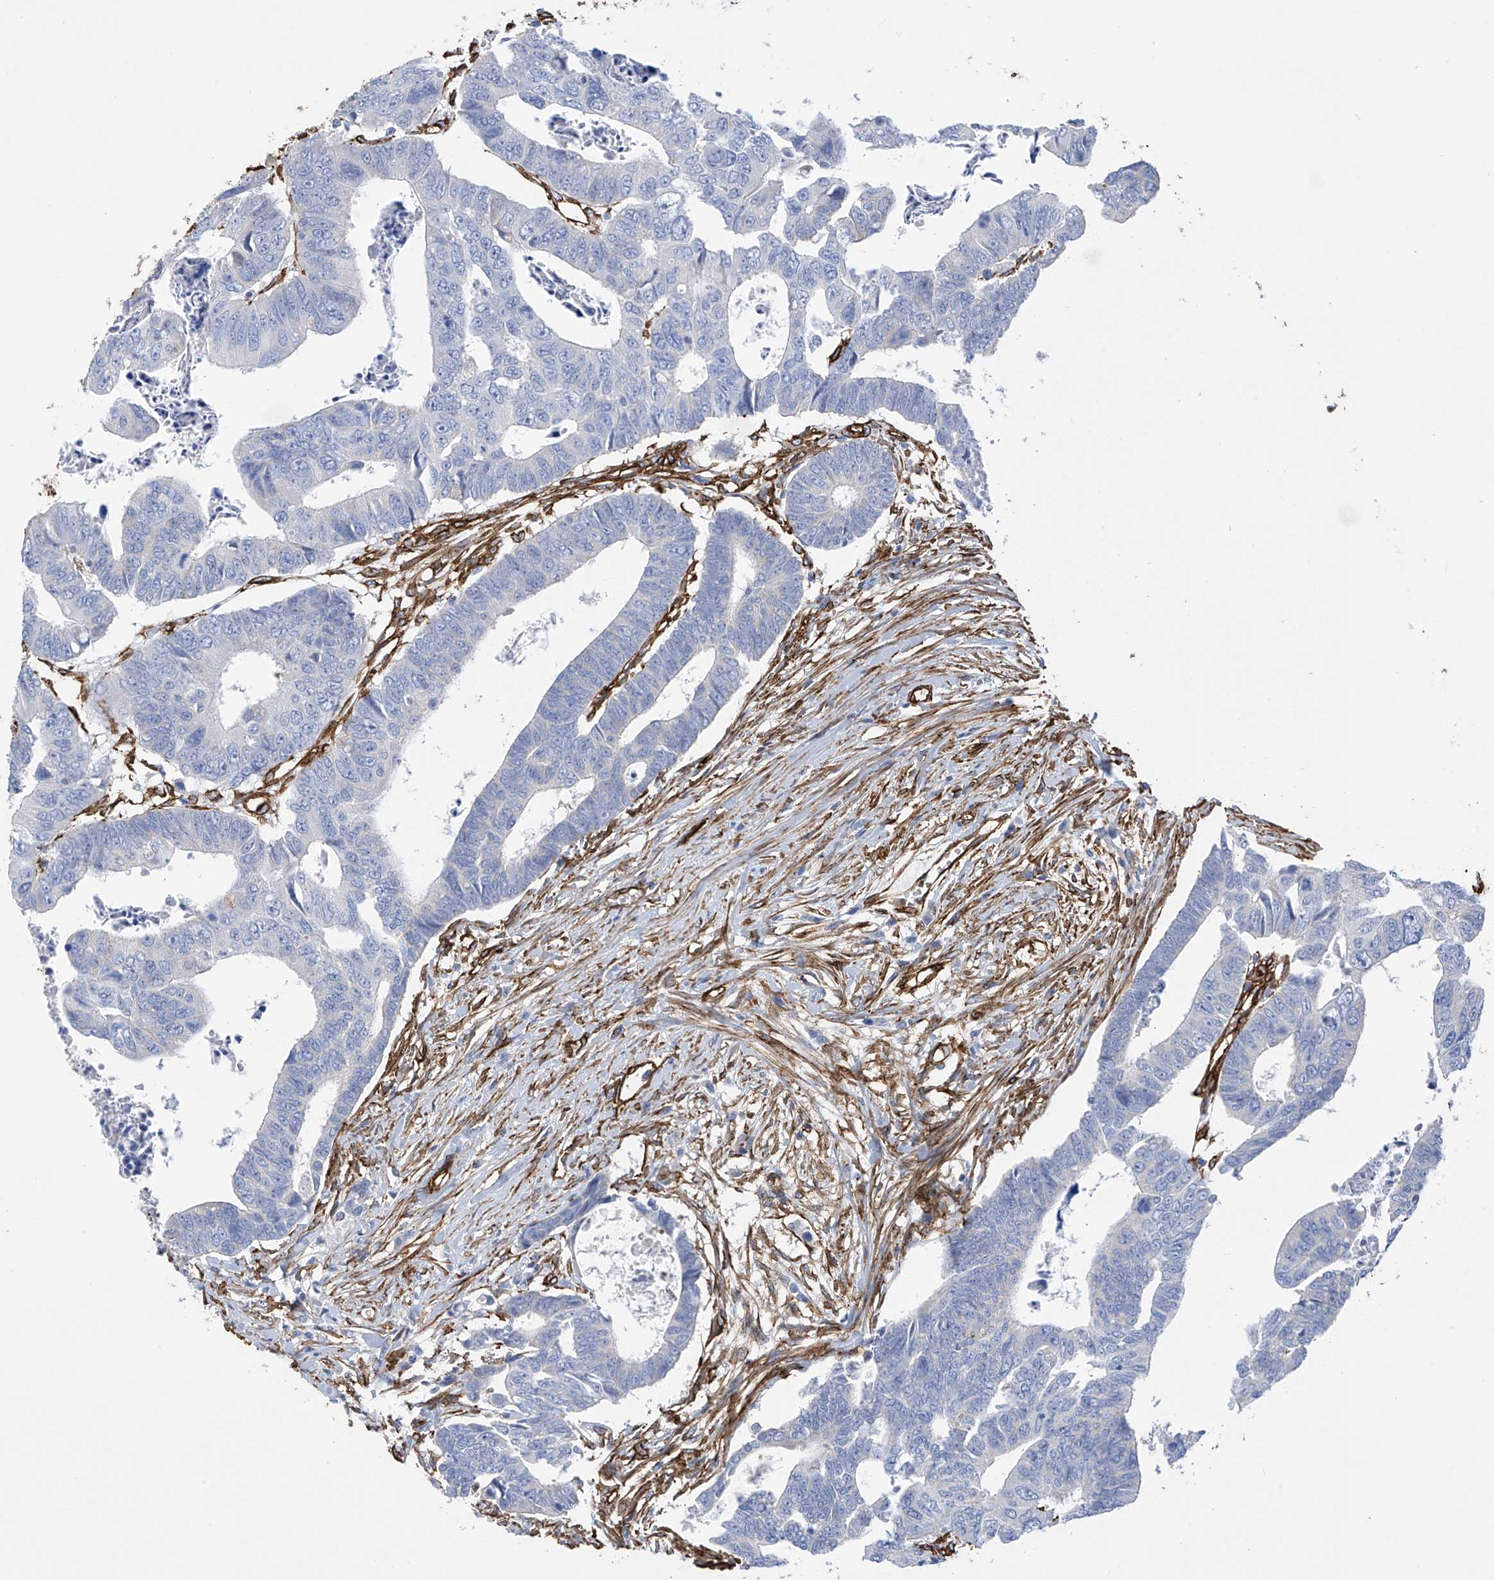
{"staining": {"intensity": "negative", "quantity": "none", "location": "none"}, "tissue": "colorectal cancer", "cell_type": "Tumor cells", "image_type": "cancer", "snomed": [{"axis": "morphology", "description": "Adenocarcinoma, NOS"}, {"axis": "topography", "description": "Rectum"}], "caption": "Immunohistochemistry of colorectal adenocarcinoma reveals no staining in tumor cells.", "gene": "UBTD1", "patient": {"sex": "female", "age": 65}}